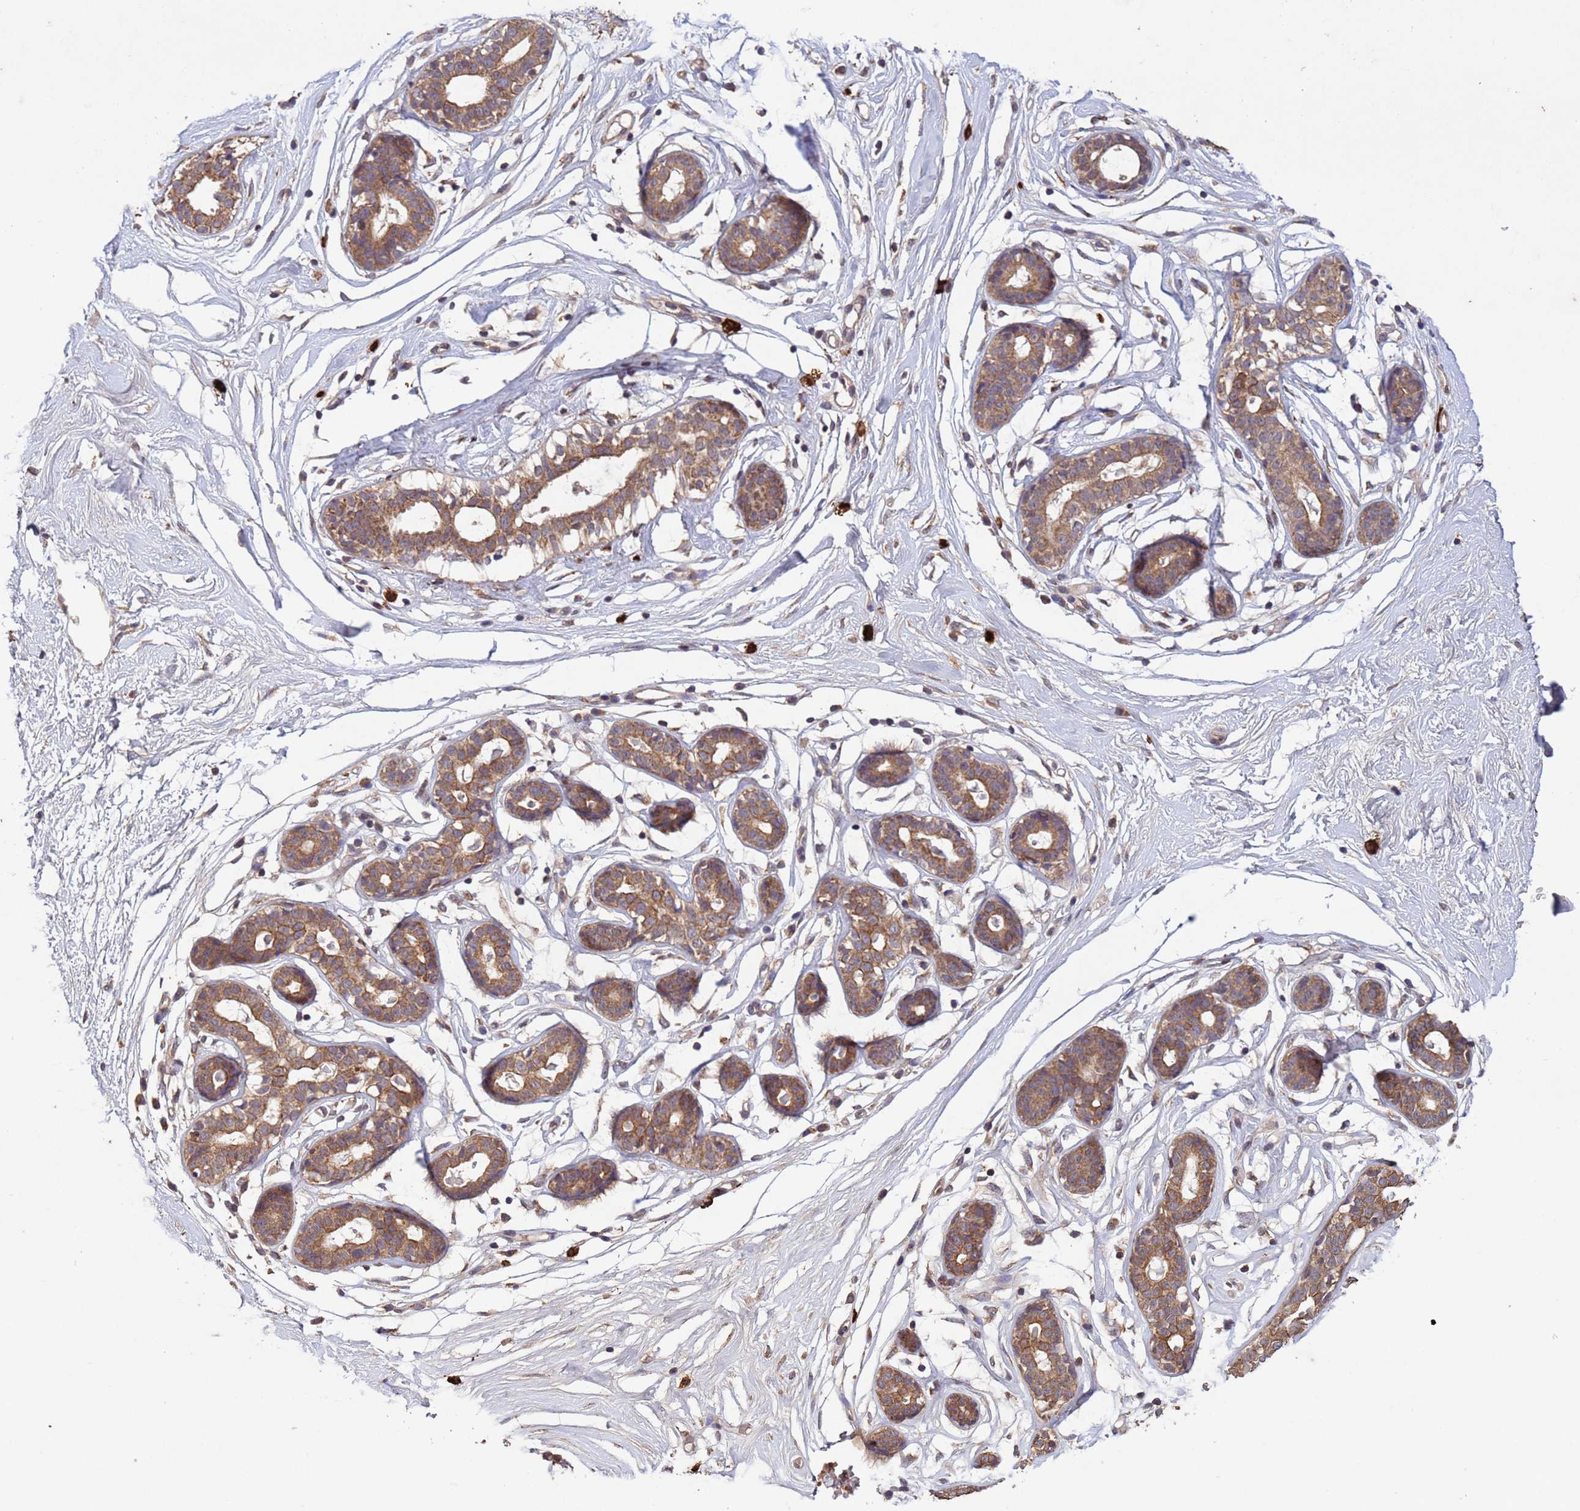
{"staining": {"intensity": "negative", "quantity": "none", "location": "none"}, "tissue": "breast", "cell_type": "Adipocytes", "image_type": "normal", "snomed": [{"axis": "morphology", "description": "Normal tissue, NOS"}, {"axis": "morphology", "description": "Adenoma, NOS"}, {"axis": "topography", "description": "Breast"}], "caption": "Immunohistochemistry of unremarkable human breast shows no positivity in adipocytes. The staining is performed using DAB (3,3'-diaminobenzidine) brown chromogen with nuclei counter-stained in using hematoxylin.", "gene": "FASTKD1", "patient": {"sex": "female", "age": 23}}